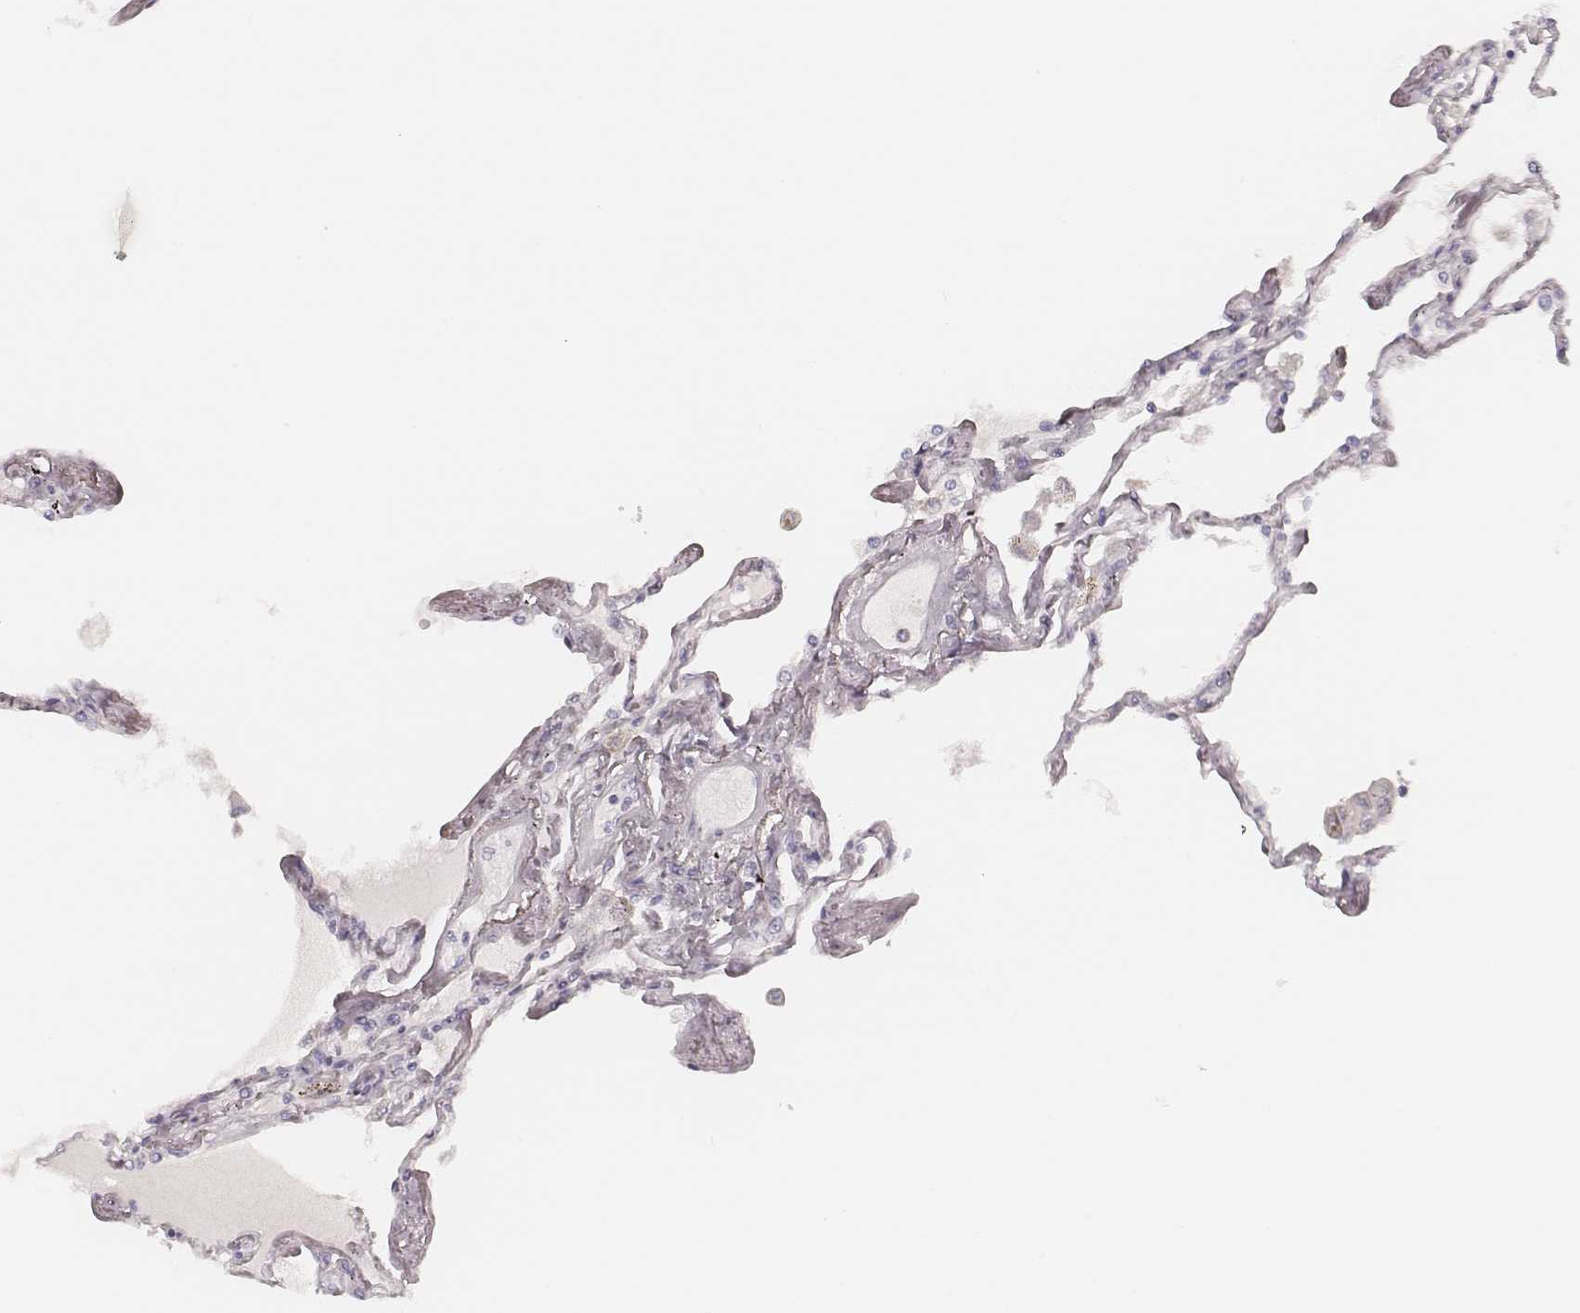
{"staining": {"intensity": "negative", "quantity": "none", "location": "none"}, "tissue": "lung", "cell_type": "Alveolar cells", "image_type": "normal", "snomed": [{"axis": "morphology", "description": "Normal tissue, NOS"}, {"axis": "morphology", "description": "Adenocarcinoma, NOS"}, {"axis": "topography", "description": "Cartilage tissue"}, {"axis": "topography", "description": "Lung"}], "caption": "Lung stained for a protein using immunohistochemistry (IHC) exhibits no staining alveolar cells.", "gene": "MSX1", "patient": {"sex": "female", "age": 67}}